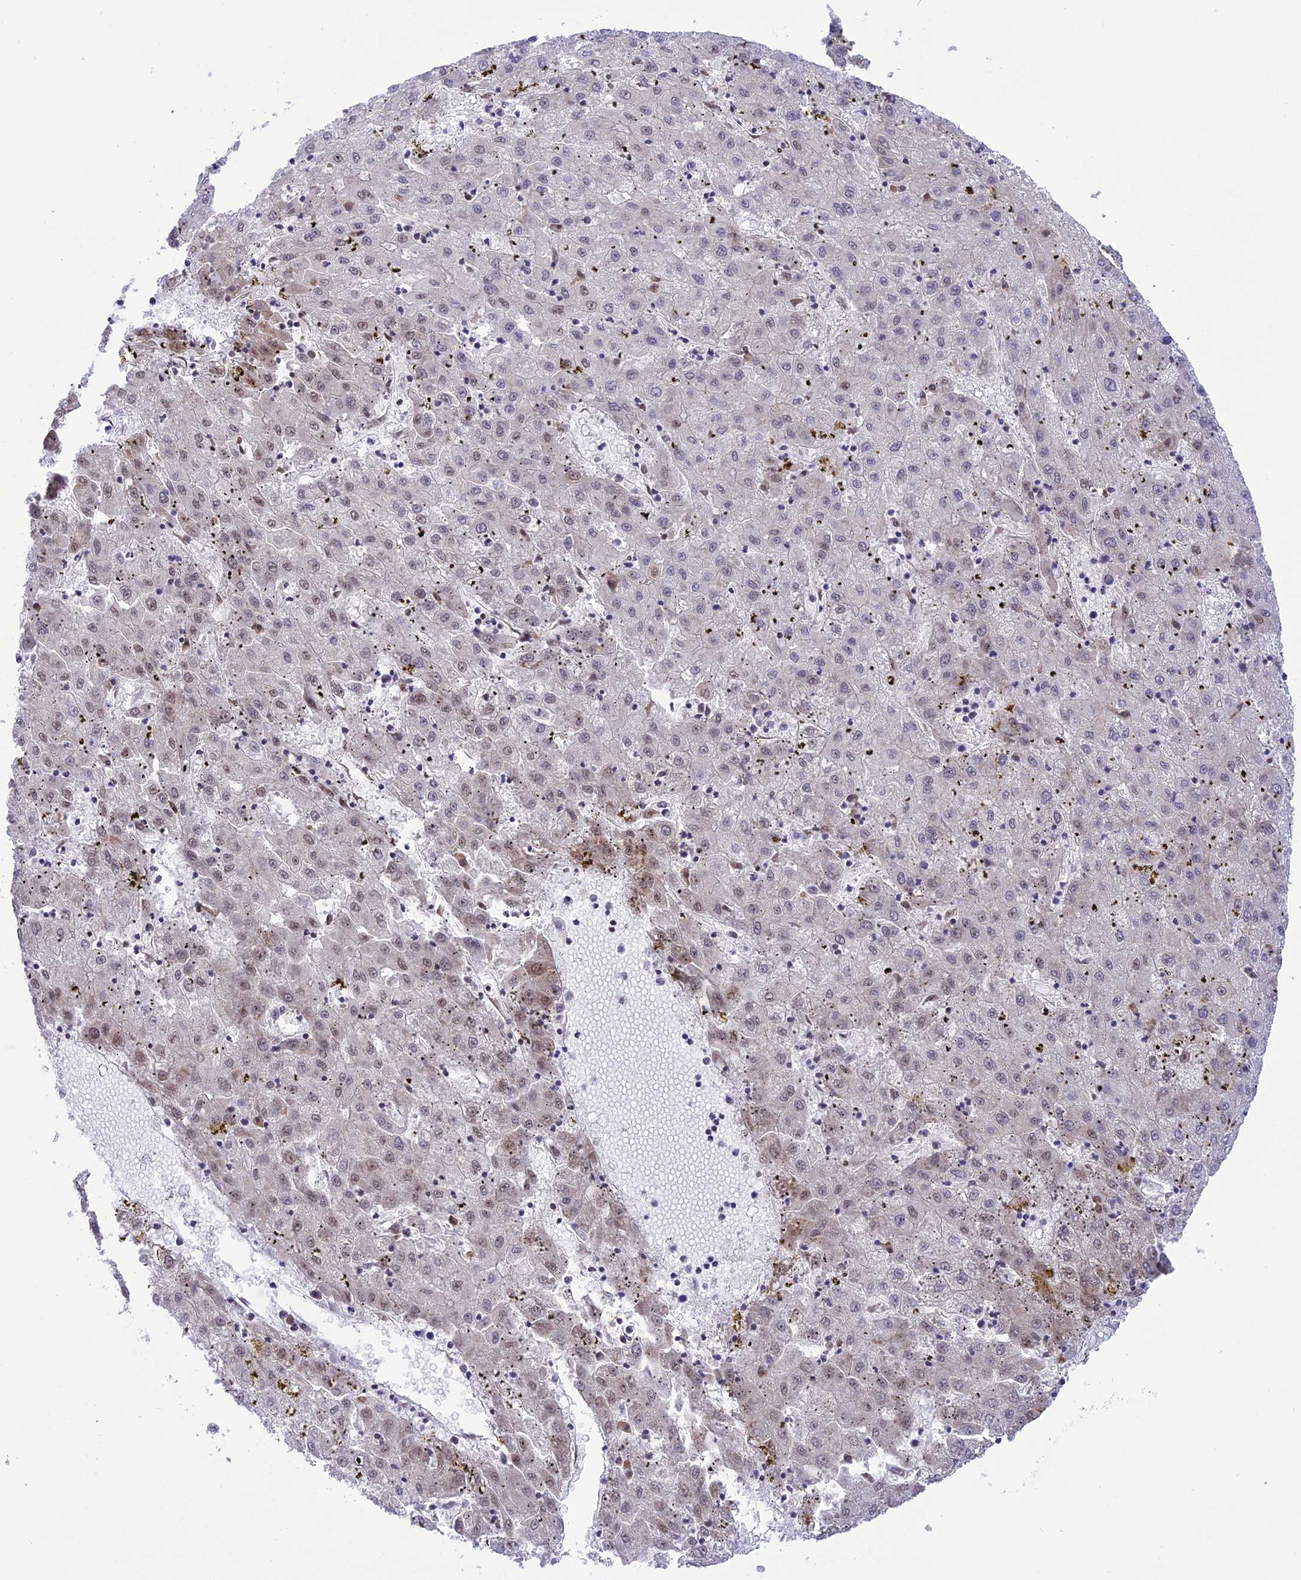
{"staining": {"intensity": "weak", "quantity": "<25%", "location": "nuclear"}, "tissue": "liver cancer", "cell_type": "Tumor cells", "image_type": "cancer", "snomed": [{"axis": "morphology", "description": "Carcinoma, Hepatocellular, NOS"}, {"axis": "topography", "description": "Liver"}], "caption": "Protein analysis of hepatocellular carcinoma (liver) displays no significant staining in tumor cells.", "gene": "DDX1", "patient": {"sex": "male", "age": 72}}